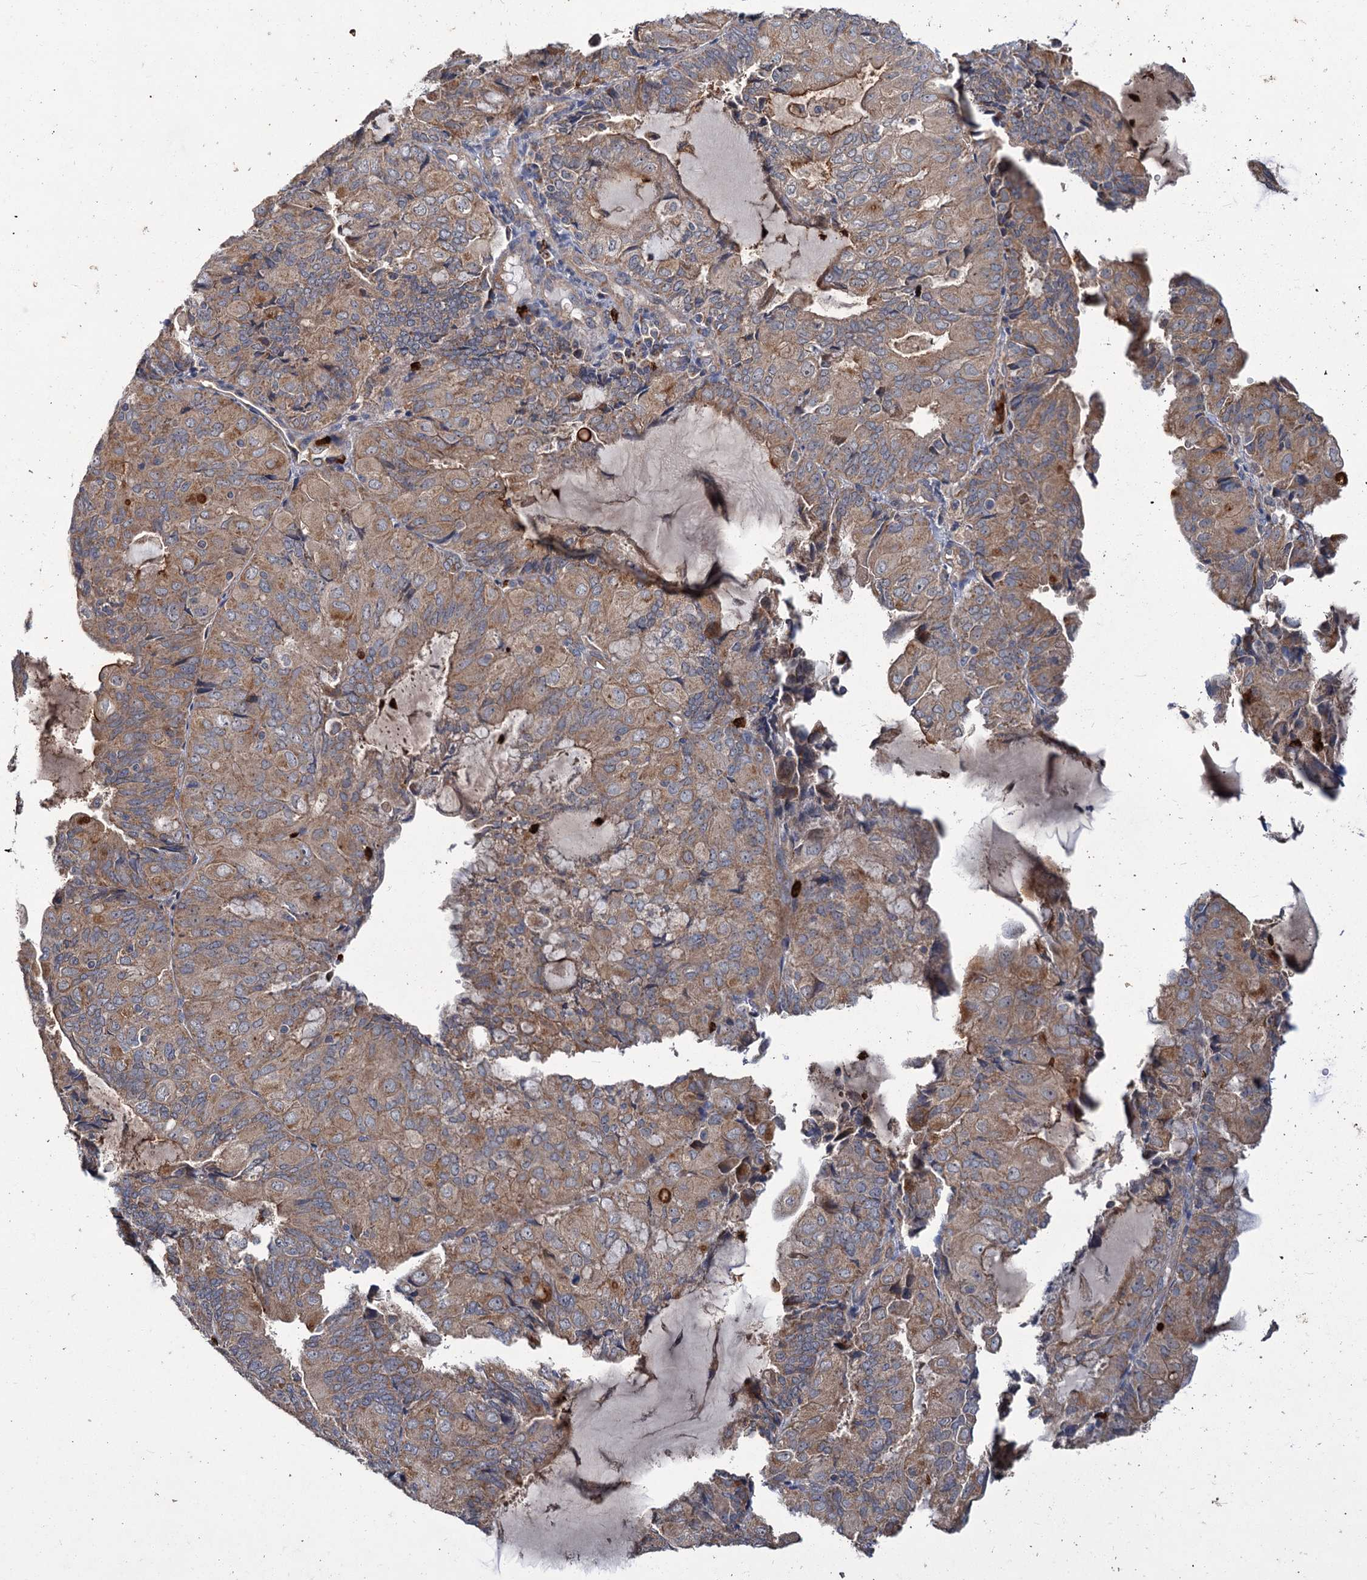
{"staining": {"intensity": "moderate", "quantity": ">75%", "location": "cytoplasmic/membranous"}, "tissue": "endometrial cancer", "cell_type": "Tumor cells", "image_type": "cancer", "snomed": [{"axis": "morphology", "description": "Adenocarcinoma, NOS"}, {"axis": "topography", "description": "Endometrium"}], "caption": "Endometrial cancer (adenocarcinoma) stained with a brown dye exhibits moderate cytoplasmic/membranous positive positivity in approximately >75% of tumor cells.", "gene": "DYNC2H1", "patient": {"sex": "female", "age": 81}}